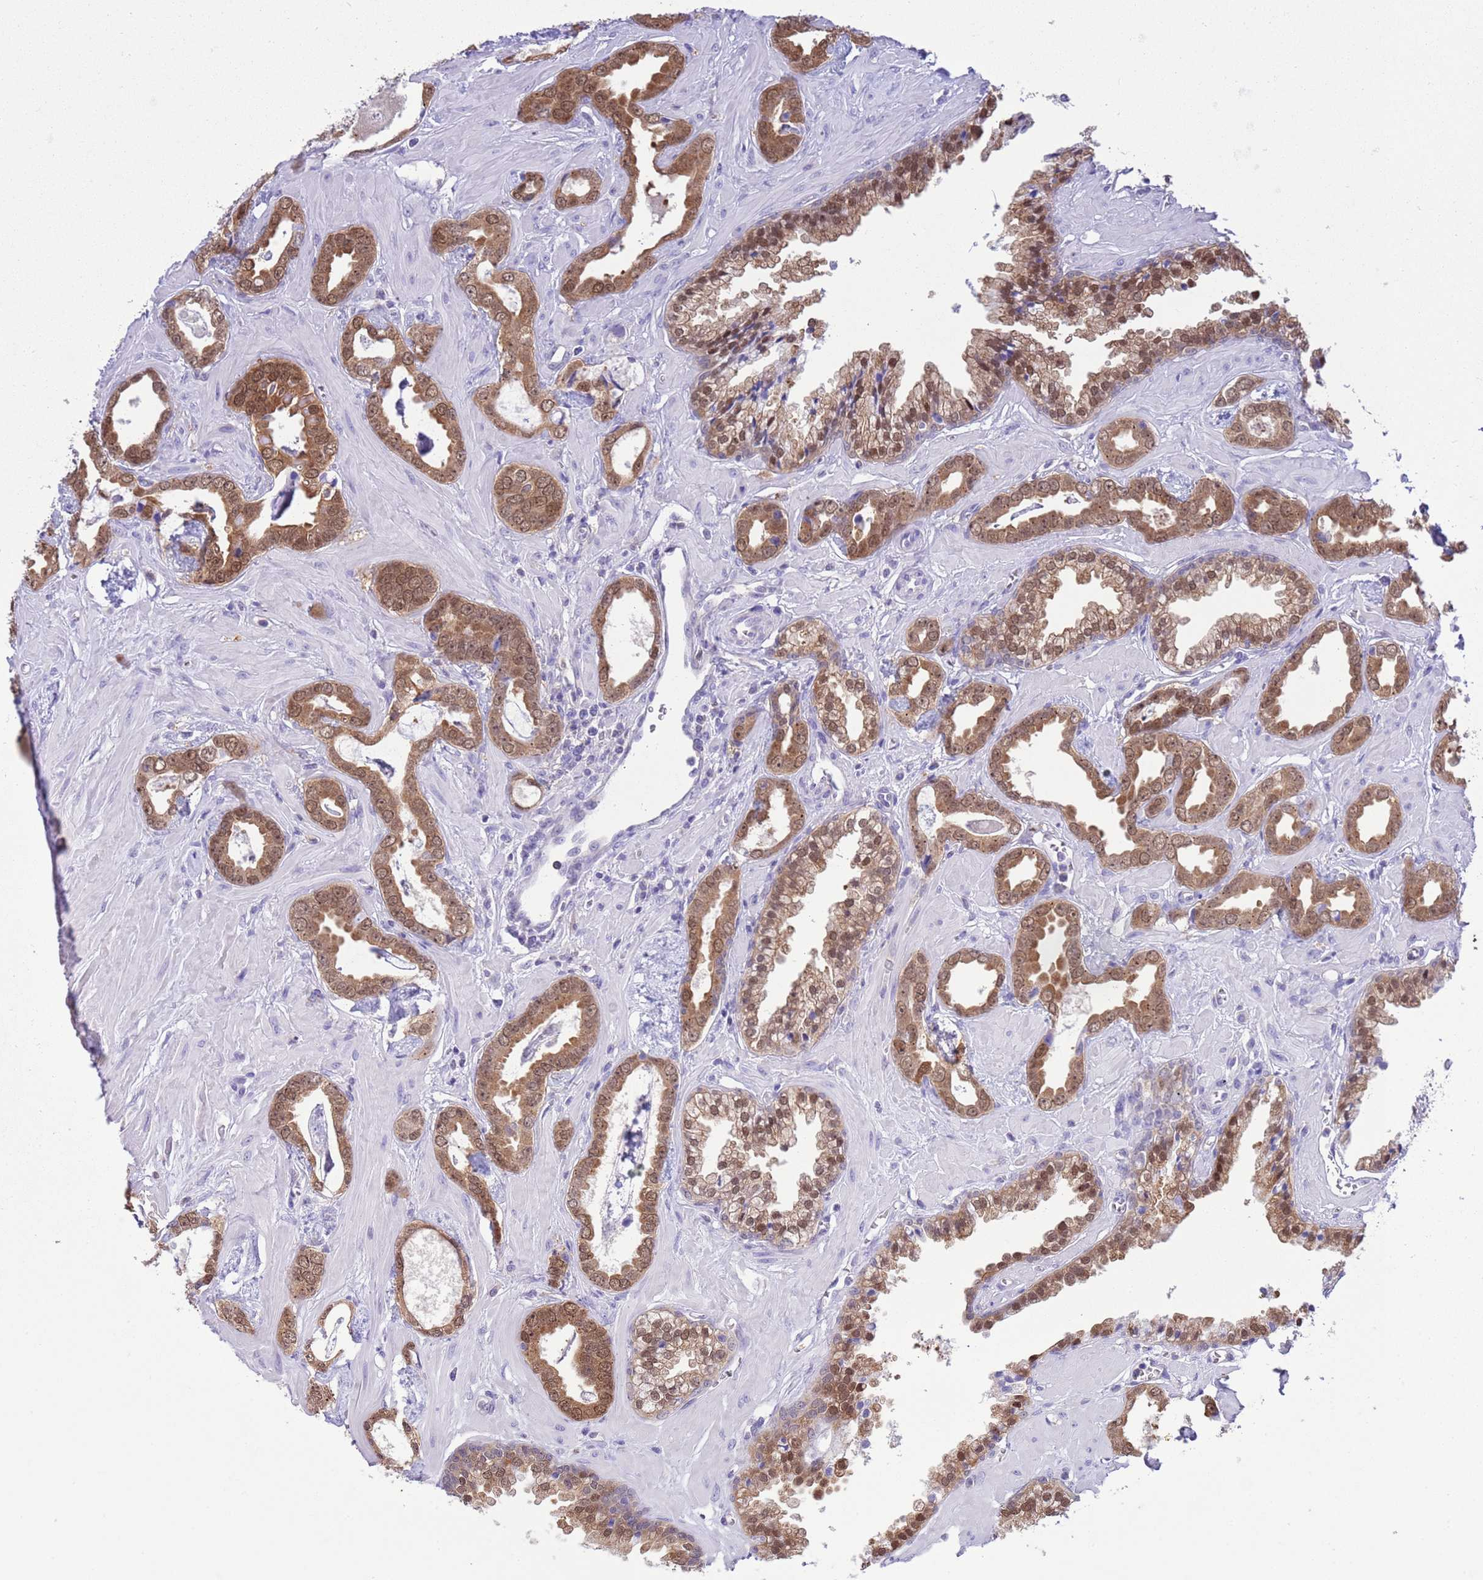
{"staining": {"intensity": "moderate", "quantity": ">75%", "location": "cytoplasmic/membranous,nuclear"}, "tissue": "prostate cancer", "cell_type": "Tumor cells", "image_type": "cancer", "snomed": [{"axis": "morphology", "description": "Adenocarcinoma, Low grade"}, {"axis": "topography", "description": "Prostate"}], "caption": "Prostate cancer (adenocarcinoma (low-grade)) was stained to show a protein in brown. There is medium levels of moderate cytoplasmic/membranous and nuclear staining in about >75% of tumor cells. (DAB (3,3'-diaminobenzidine) IHC with brightfield microscopy, high magnification).", "gene": "DDI2", "patient": {"sex": "male", "age": 60}}